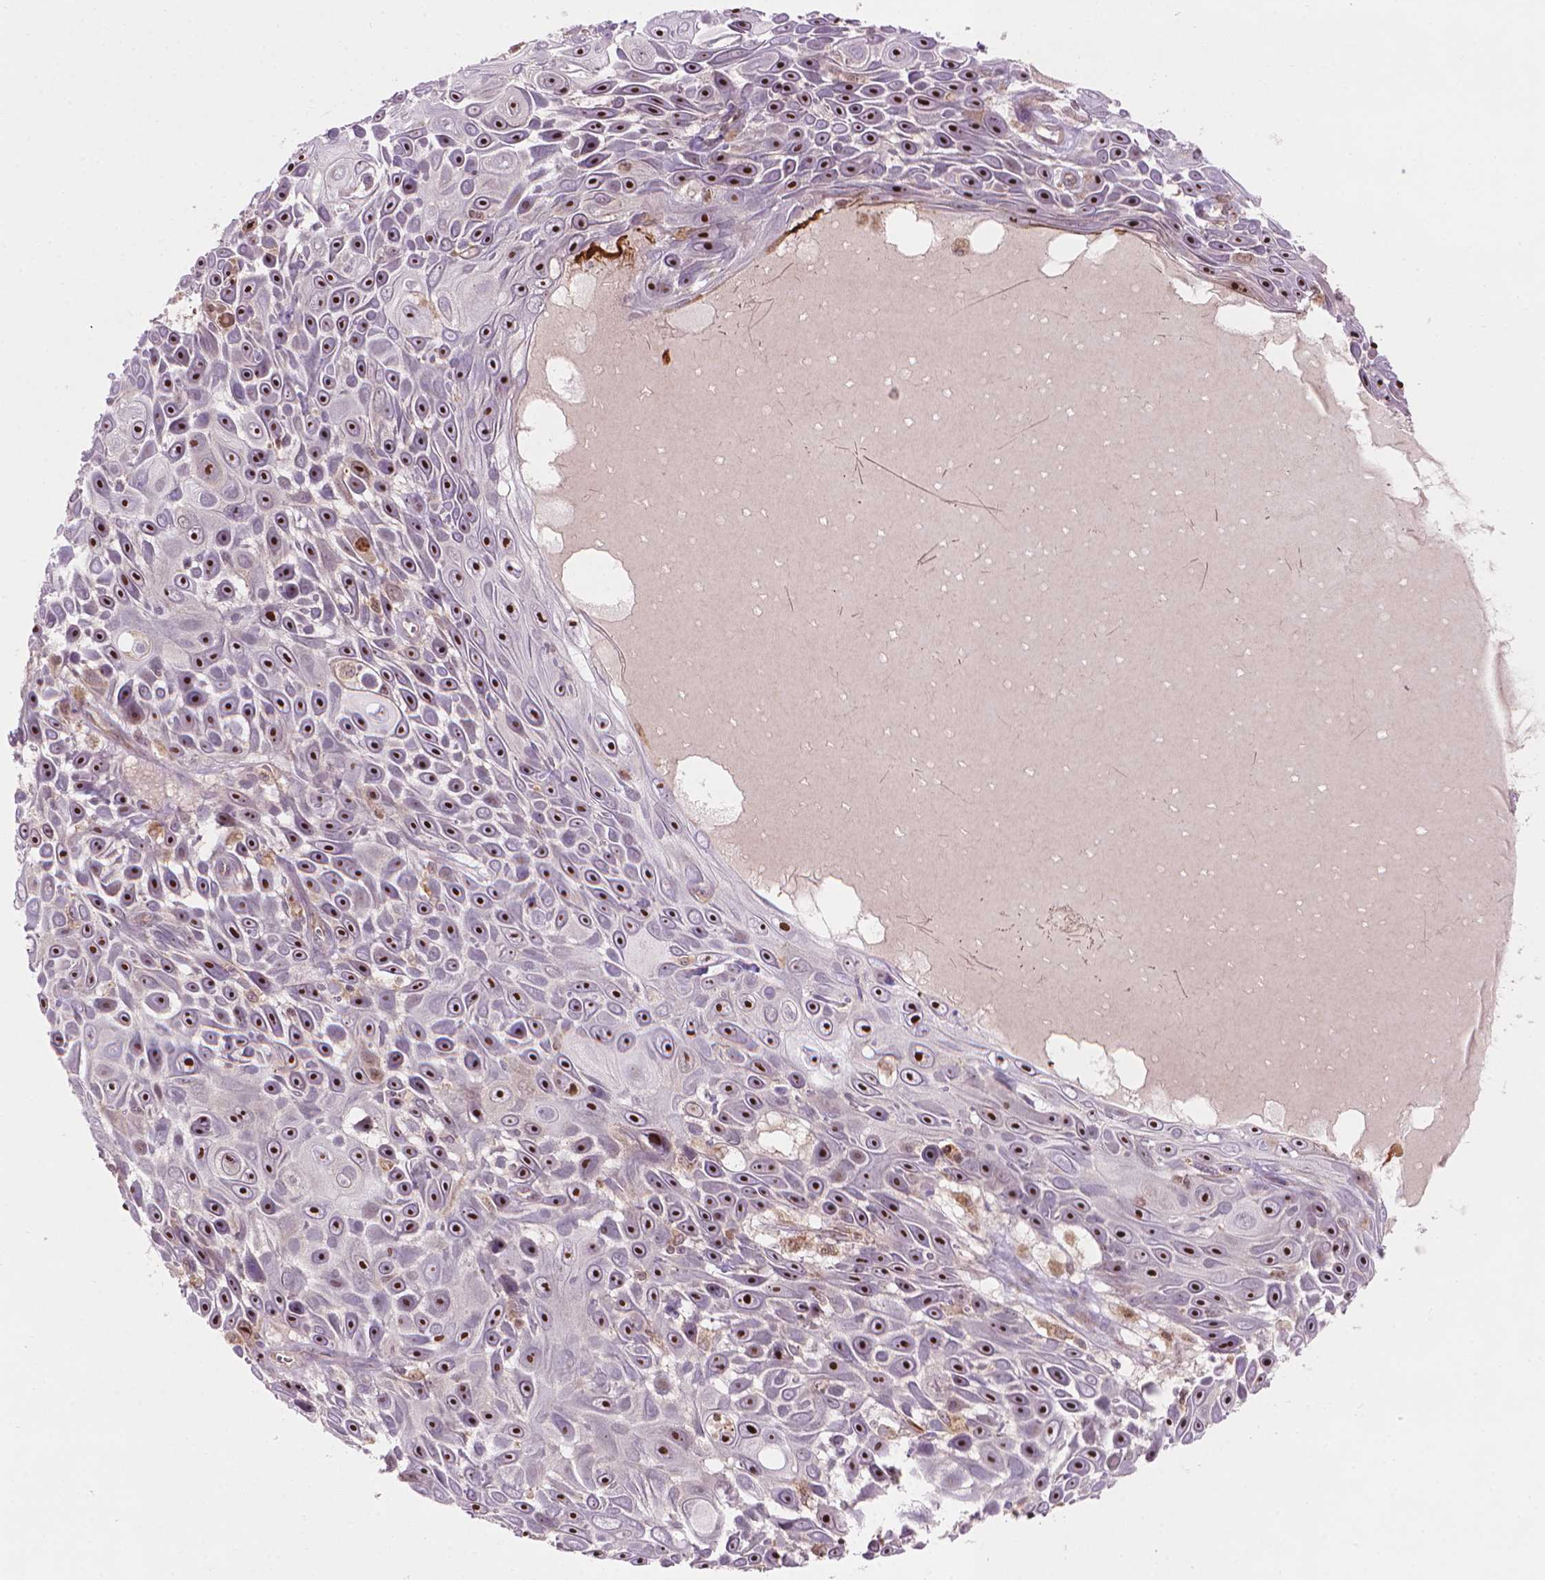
{"staining": {"intensity": "strong", "quantity": ">75%", "location": "nuclear"}, "tissue": "skin cancer", "cell_type": "Tumor cells", "image_type": "cancer", "snomed": [{"axis": "morphology", "description": "Squamous cell carcinoma, NOS"}, {"axis": "topography", "description": "Skin"}], "caption": "Immunohistochemistry (IHC) photomicrograph of human skin squamous cell carcinoma stained for a protein (brown), which exhibits high levels of strong nuclear staining in about >75% of tumor cells.", "gene": "SMC2", "patient": {"sex": "male", "age": 82}}